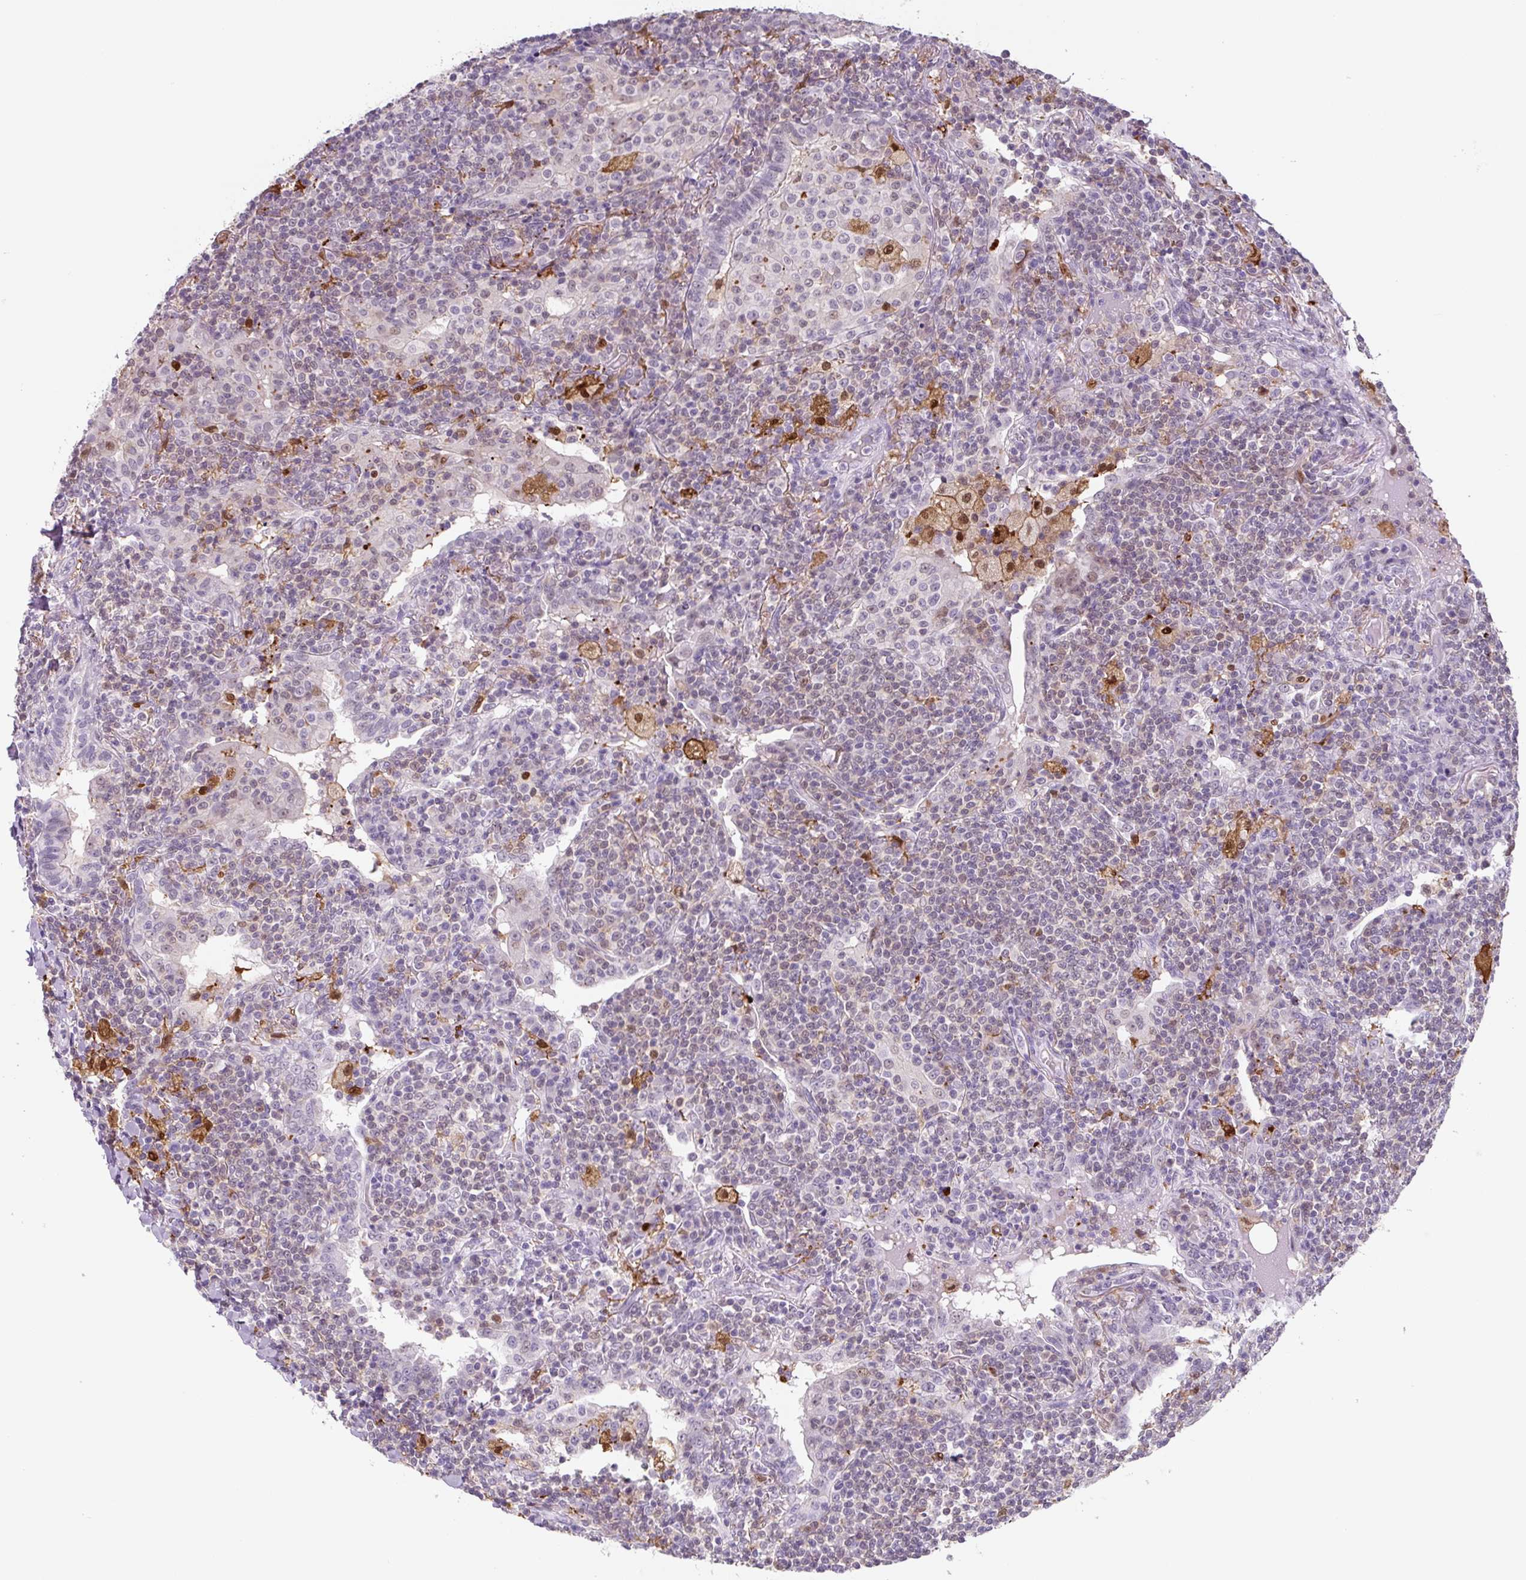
{"staining": {"intensity": "negative", "quantity": "none", "location": "none"}, "tissue": "lymphoma", "cell_type": "Tumor cells", "image_type": "cancer", "snomed": [{"axis": "morphology", "description": "Malignant lymphoma, non-Hodgkin's type, Low grade"}, {"axis": "topography", "description": "Lung"}], "caption": "Immunohistochemistry (IHC) of lymphoma demonstrates no expression in tumor cells.", "gene": "TNFRSF8", "patient": {"sex": "female", "age": 71}}